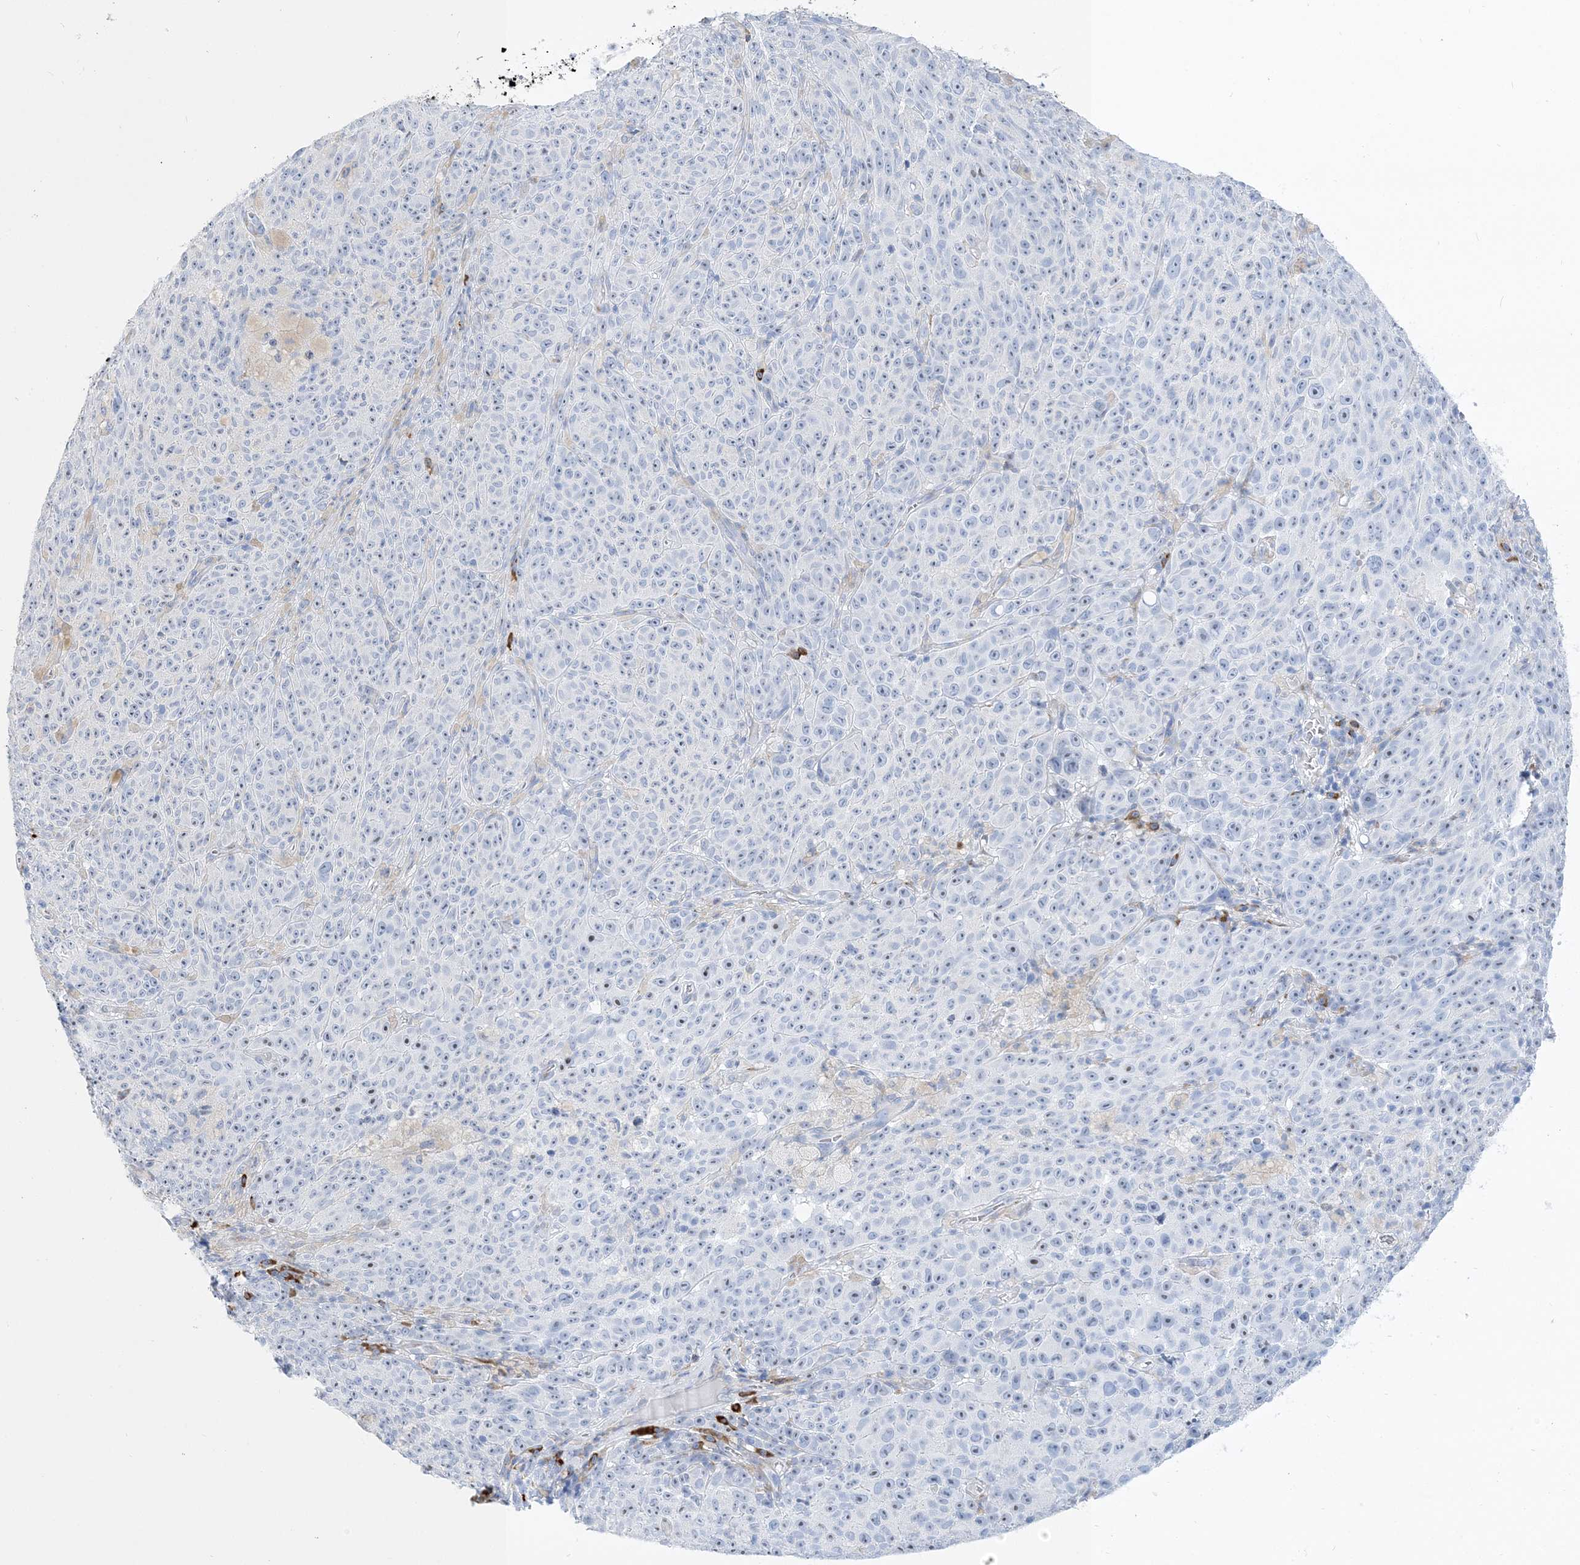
{"staining": {"intensity": "negative", "quantity": "none", "location": "none"}, "tissue": "melanoma", "cell_type": "Tumor cells", "image_type": "cancer", "snomed": [{"axis": "morphology", "description": "Malignant melanoma, NOS"}, {"axis": "topography", "description": "Skin"}], "caption": "This is an IHC photomicrograph of melanoma. There is no expression in tumor cells.", "gene": "TSPYL6", "patient": {"sex": "female", "age": 82}}